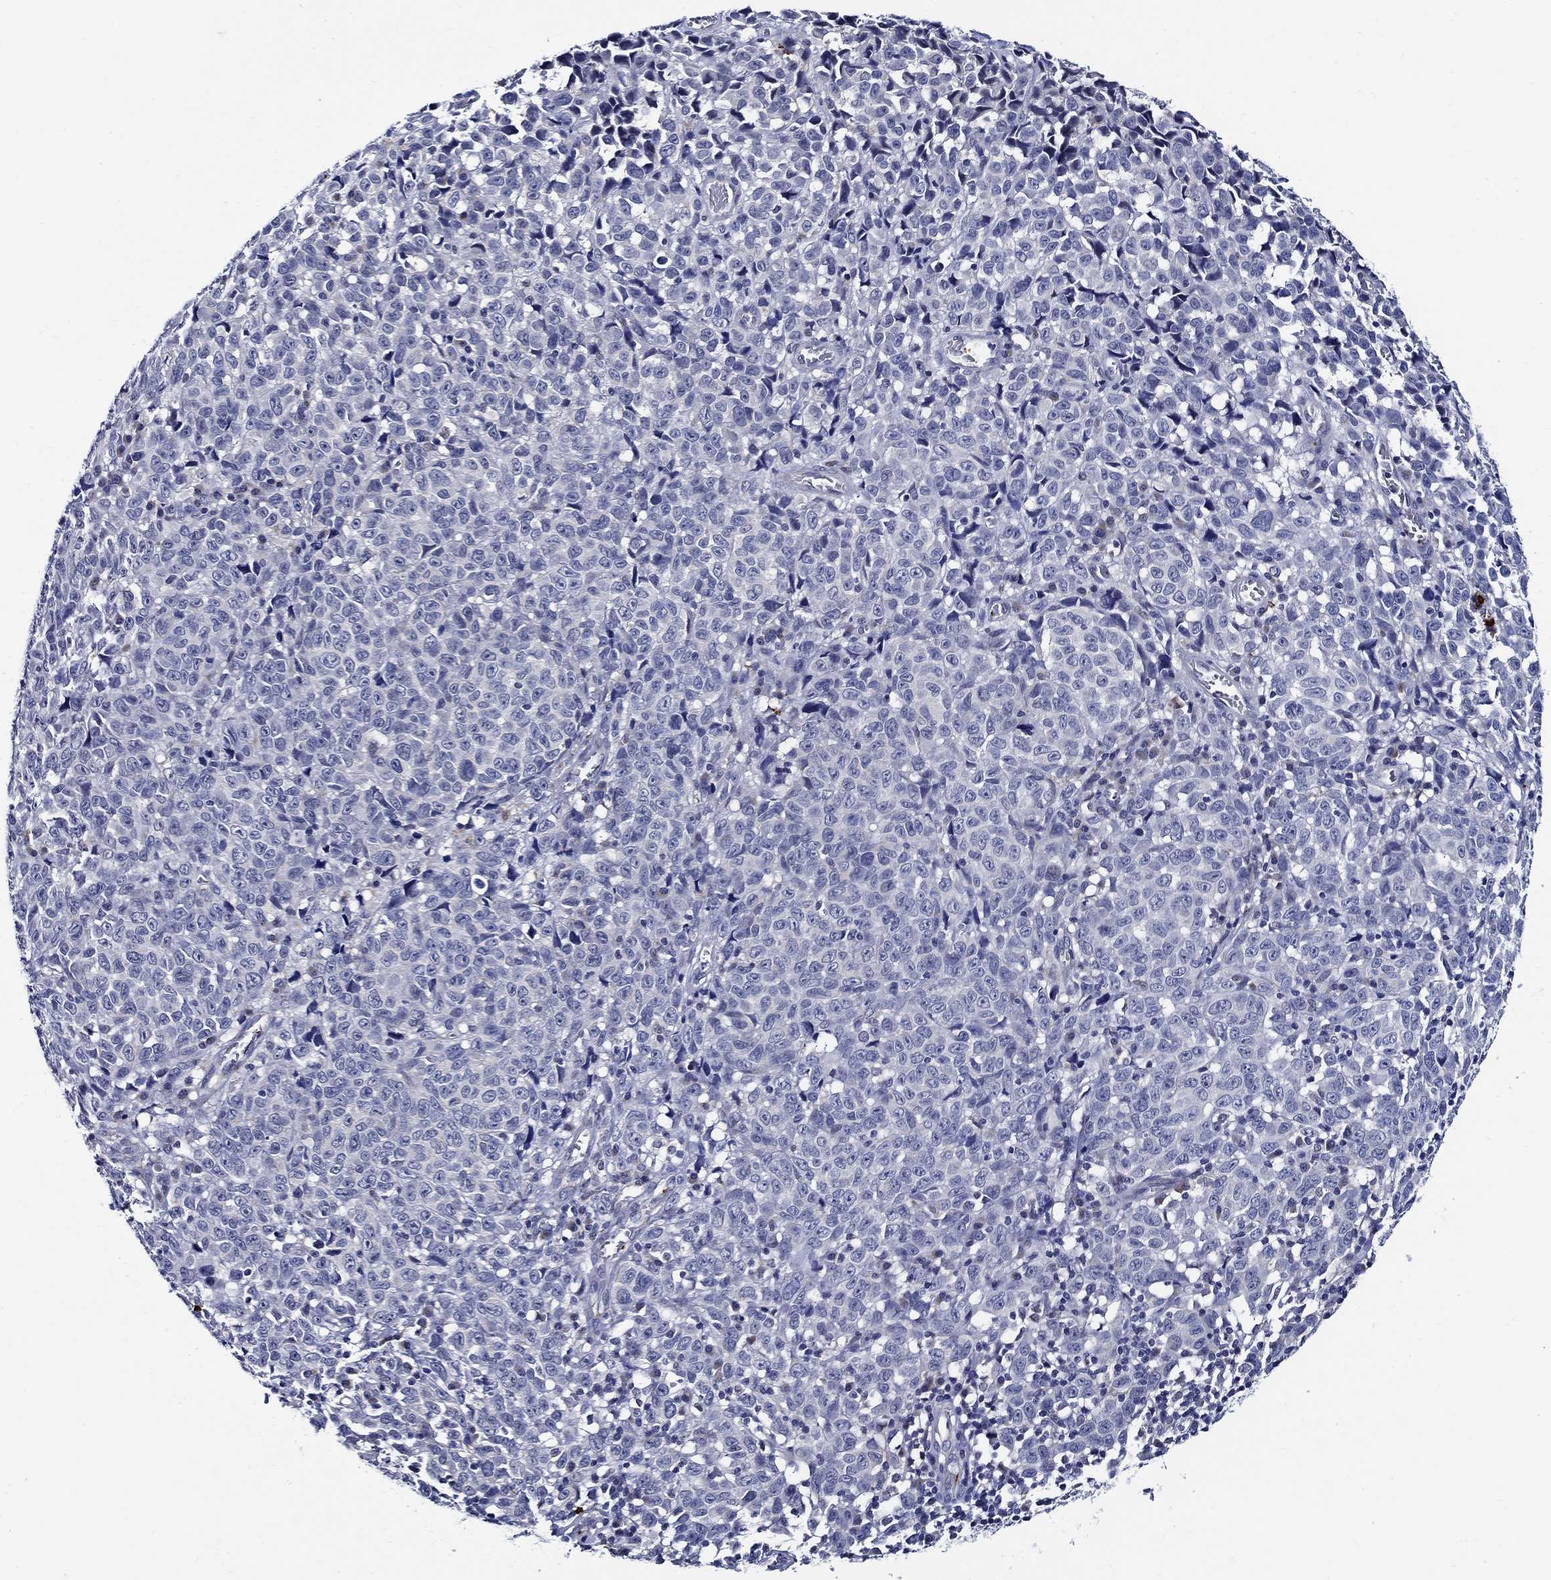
{"staining": {"intensity": "negative", "quantity": "none", "location": "none"}, "tissue": "melanoma", "cell_type": "Tumor cells", "image_type": "cancer", "snomed": [{"axis": "morphology", "description": "Malignant melanoma, NOS"}, {"axis": "topography", "description": "Vulva, labia, clitoris and Bartholin´s gland, NO"}], "caption": "Tumor cells are negative for protein expression in human malignant melanoma.", "gene": "ALOX12", "patient": {"sex": "female", "age": 75}}